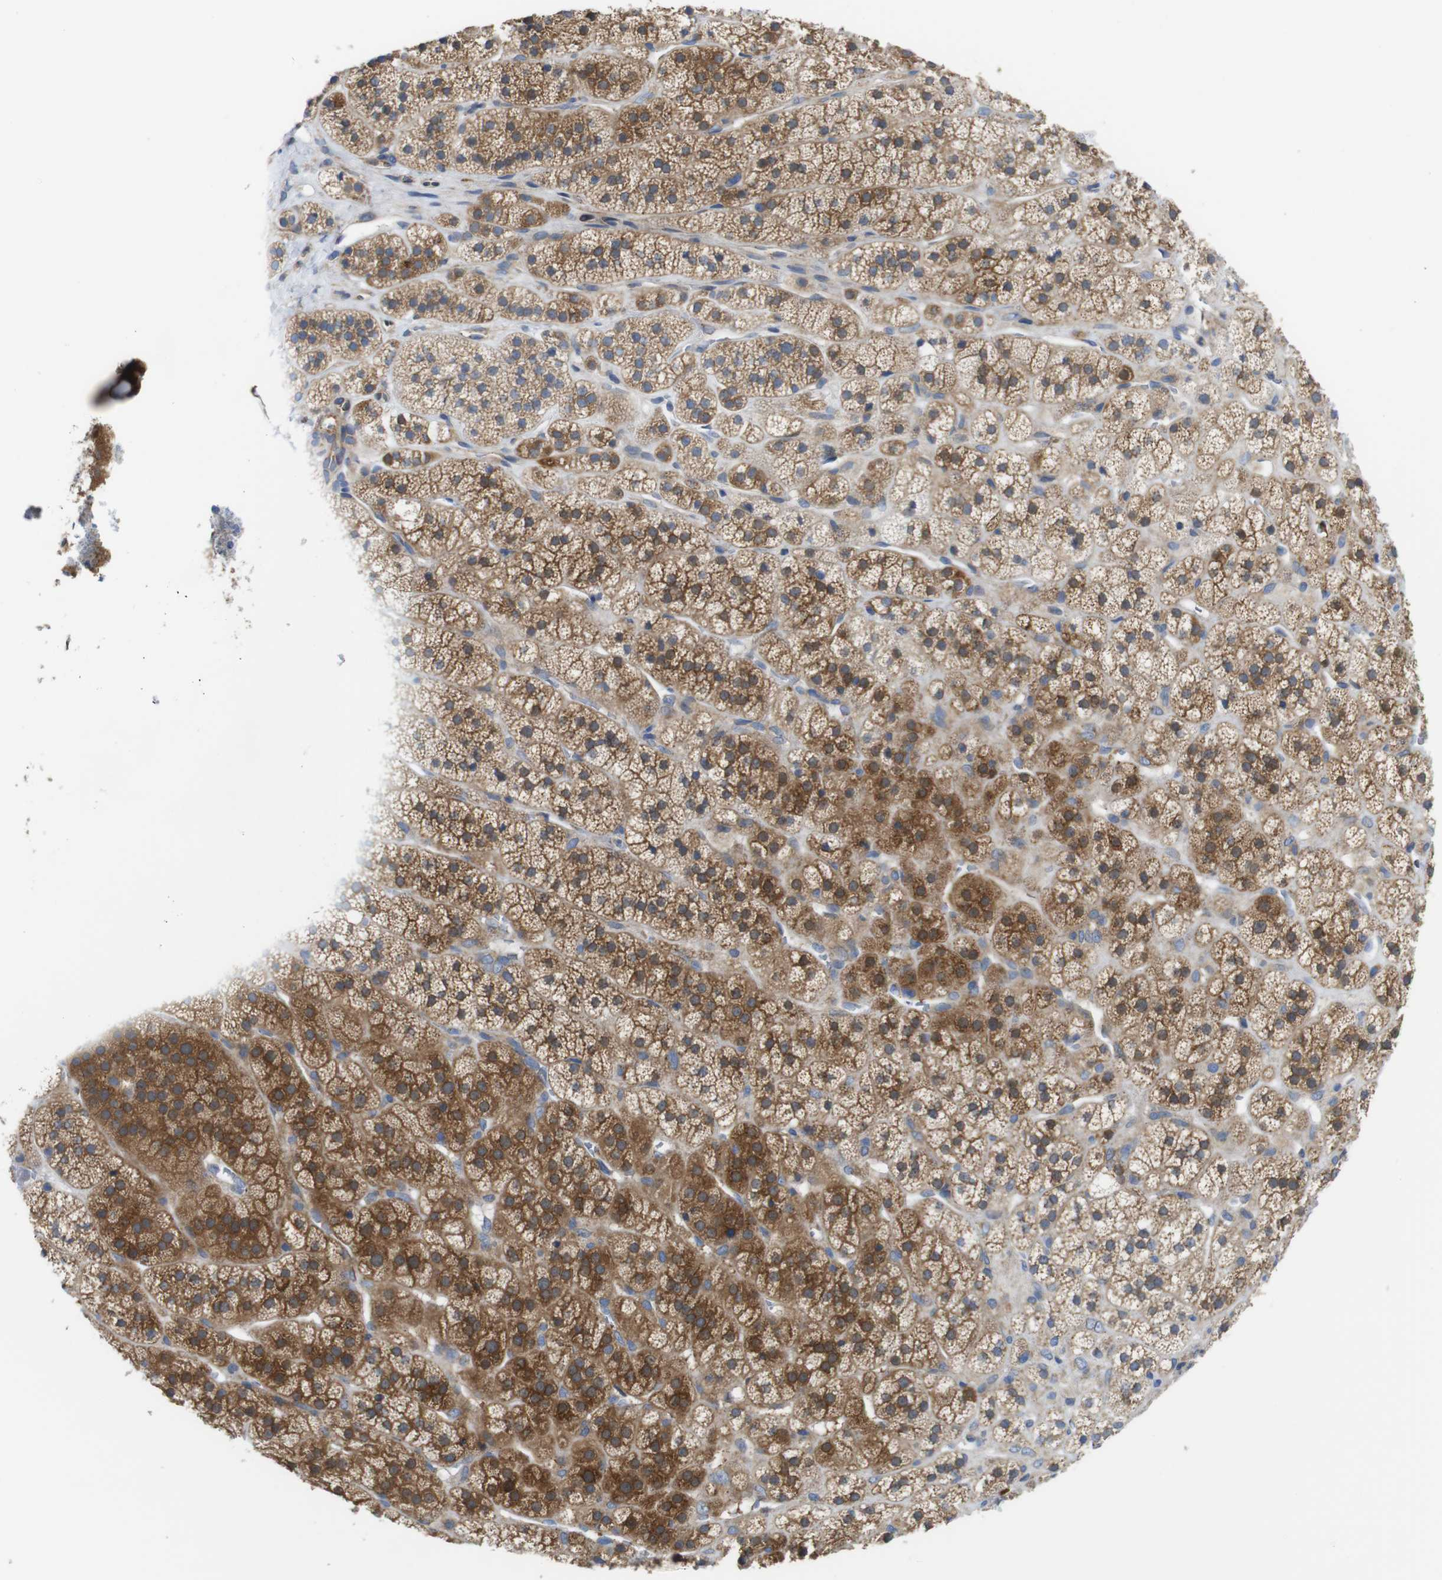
{"staining": {"intensity": "moderate", "quantity": ">75%", "location": "cytoplasmic/membranous"}, "tissue": "adrenal gland", "cell_type": "Glandular cells", "image_type": "normal", "snomed": [{"axis": "morphology", "description": "Normal tissue, NOS"}, {"axis": "topography", "description": "Adrenal gland"}], "caption": "Moderate cytoplasmic/membranous staining for a protein is seen in approximately >75% of glandular cells of normal adrenal gland using IHC.", "gene": "DDRGK1", "patient": {"sex": "male", "age": 56}}